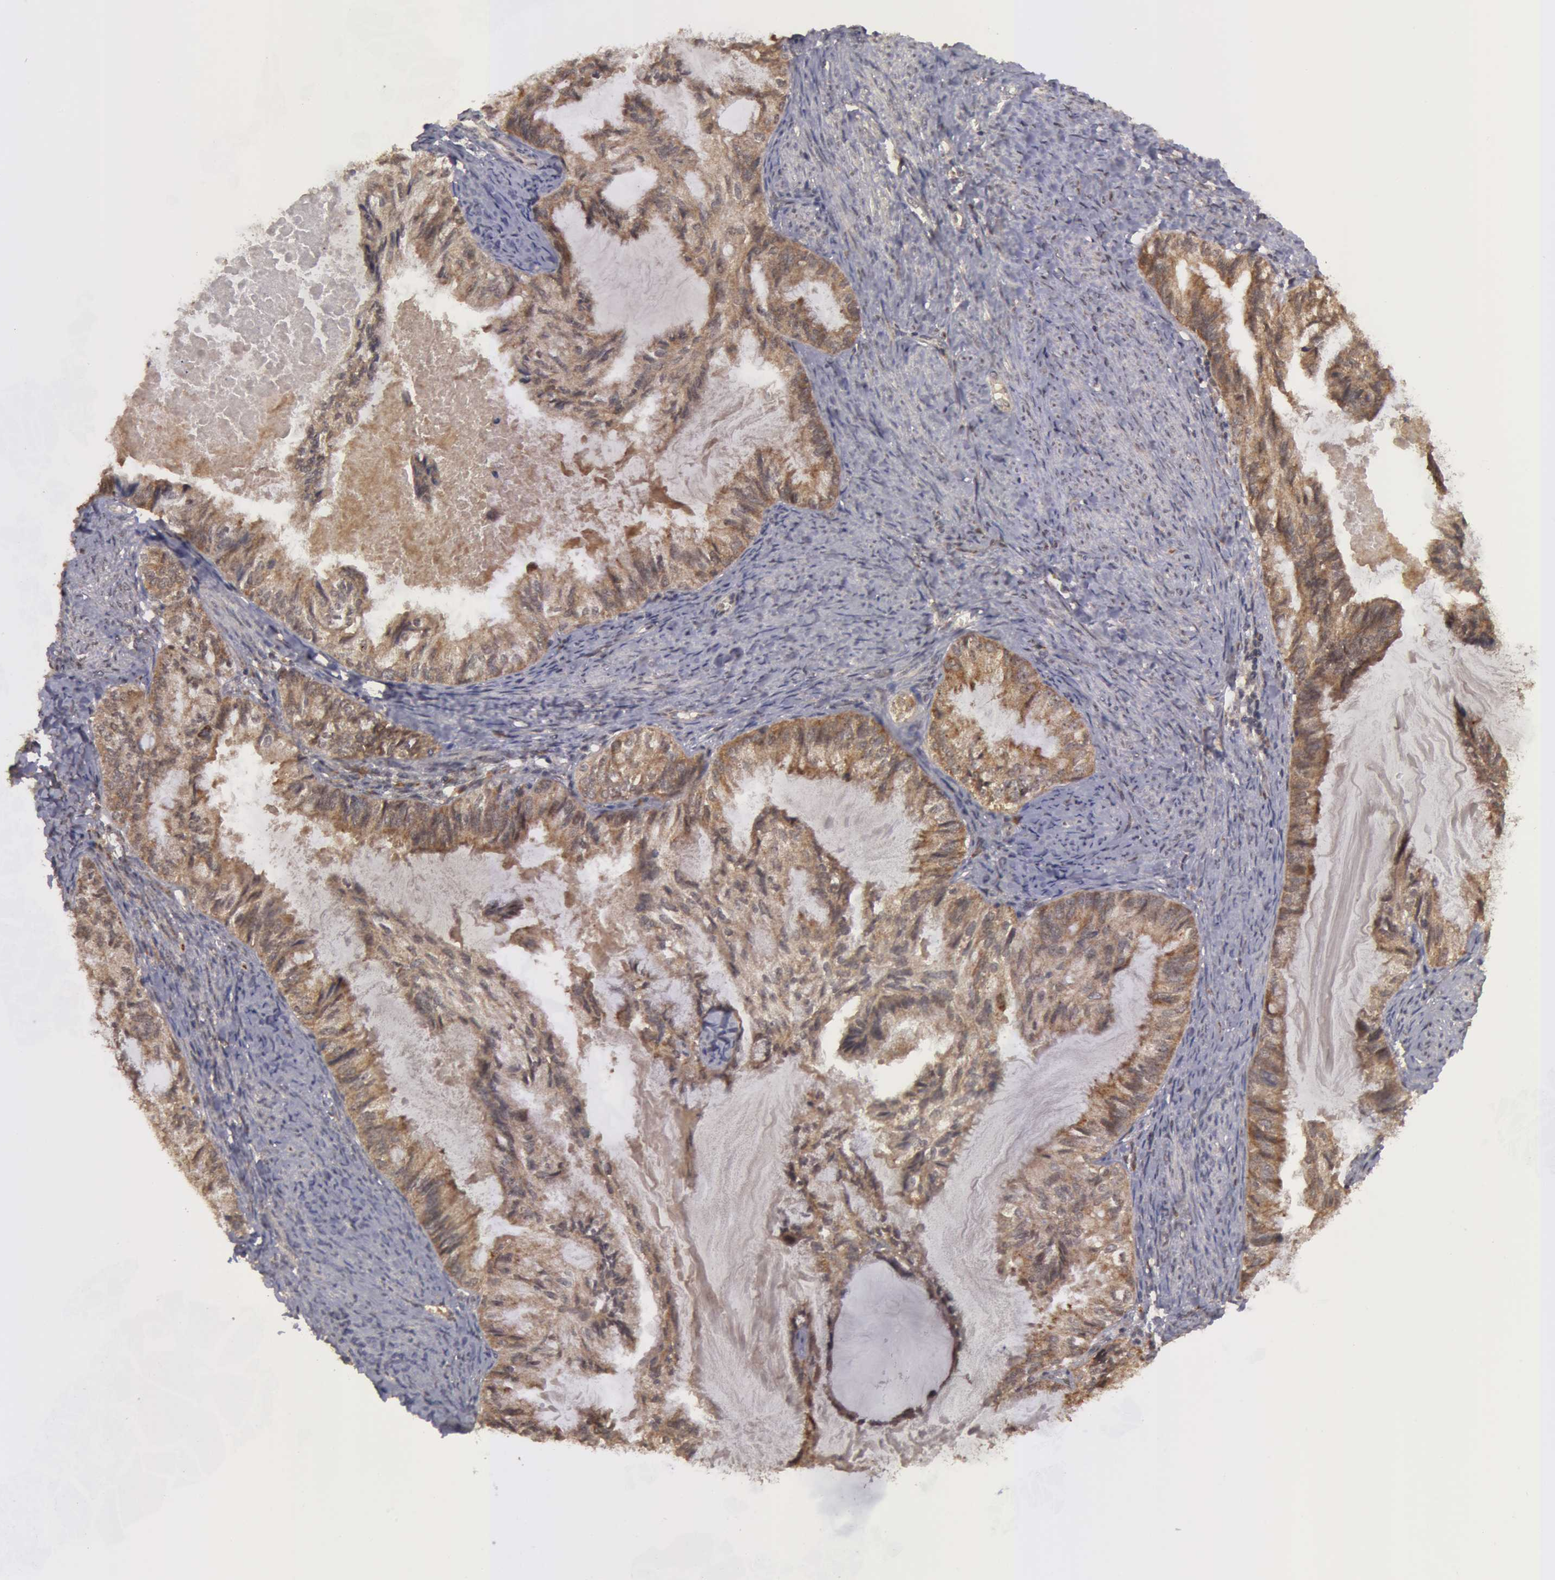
{"staining": {"intensity": "strong", "quantity": ">75%", "location": "cytoplasmic/membranous"}, "tissue": "endometrial cancer", "cell_type": "Tumor cells", "image_type": "cancer", "snomed": [{"axis": "morphology", "description": "Adenocarcinoma, NOS"}, {"axis": "topography", "description": "Endometrium"}], "caption": "There is high levels of strong cytoplasmic/membranous expression in tumor cells of endometrial cancer, as demonstrated by immunohistochemical staining (brown color).", "gene": "GLIS1", "patient": {"sex": "female", "age": 86}}